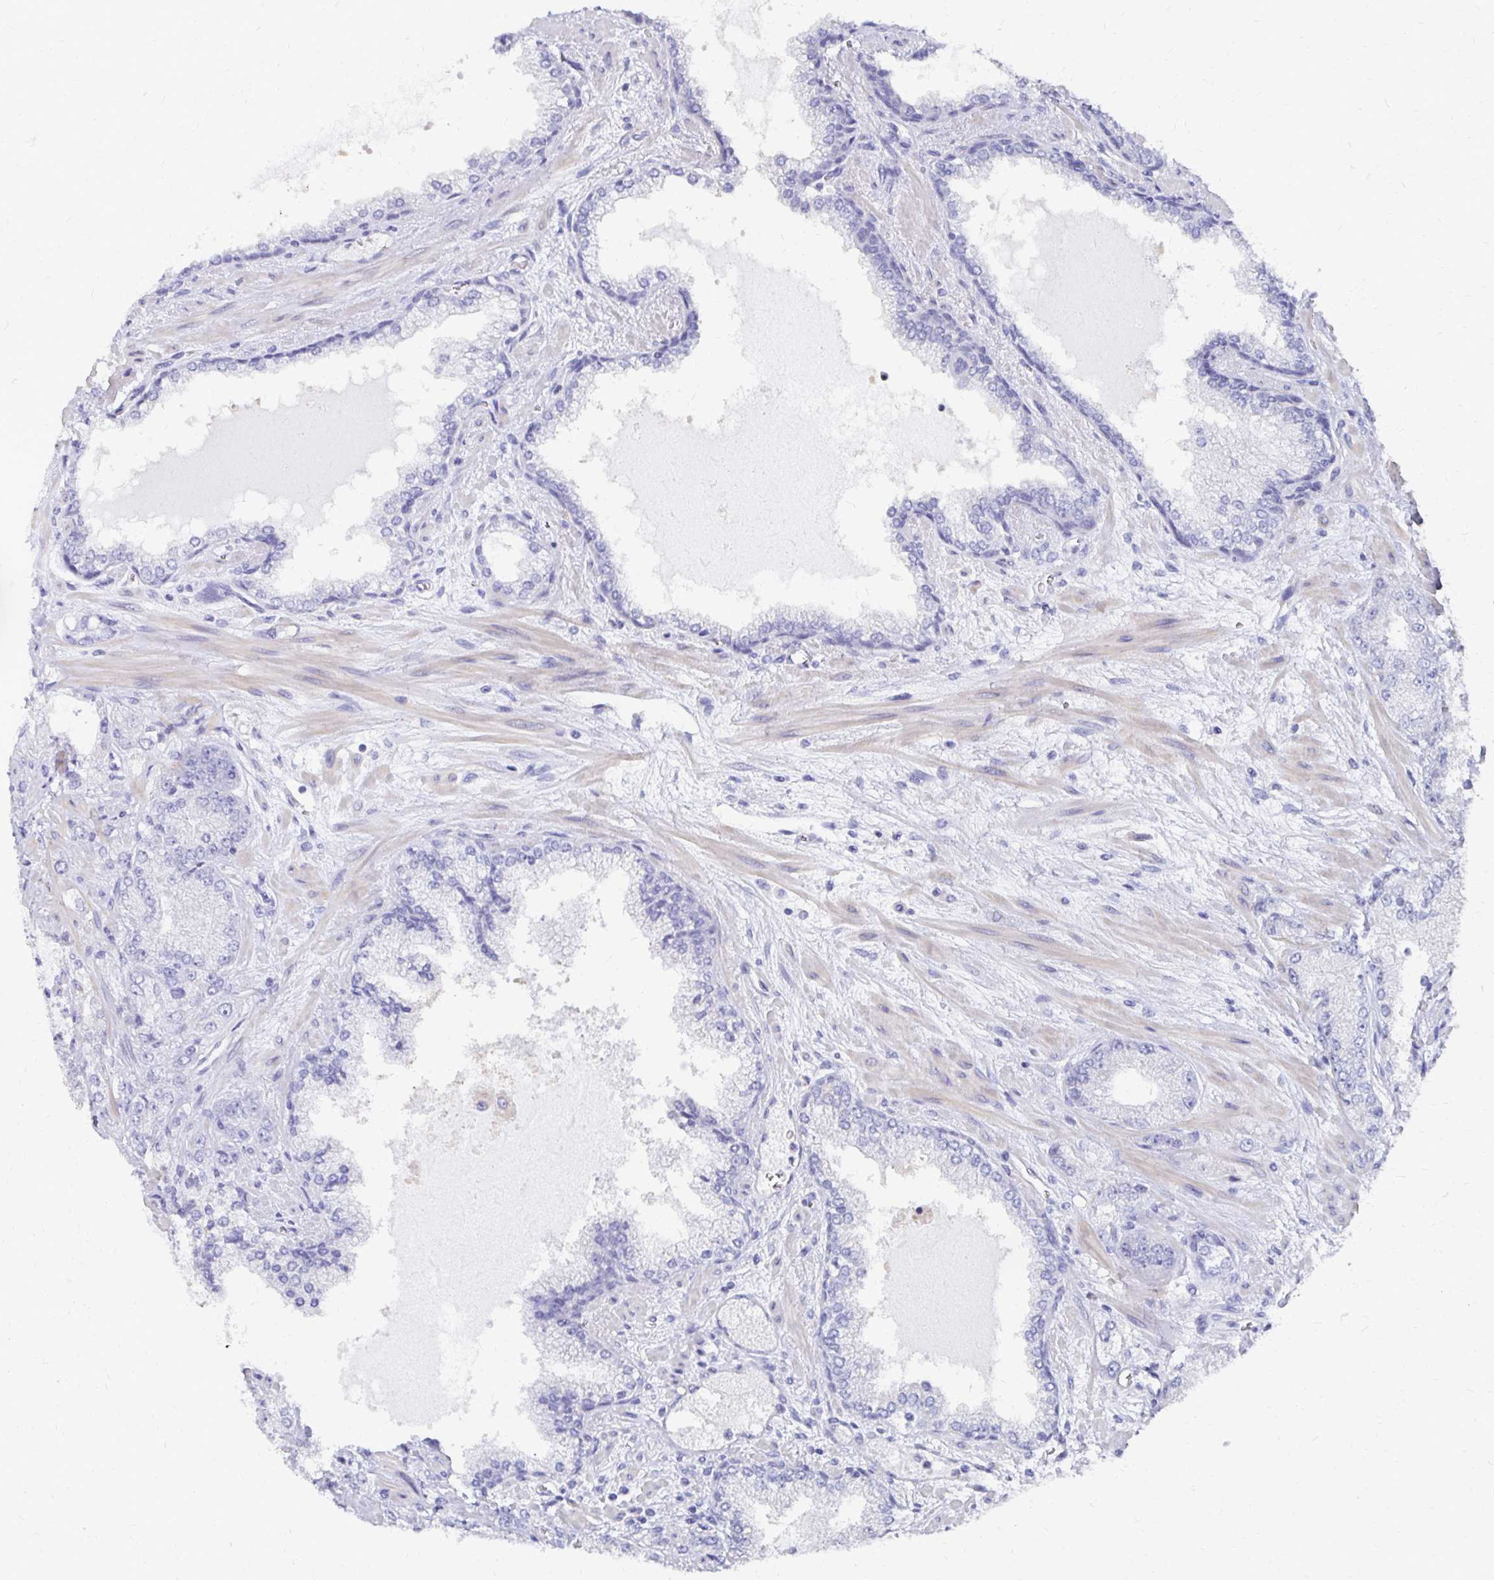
{"staining": {"intensity": "negative", "quantity": "none", "location": "none"}, "tissue": "prostate cancer", "cell_type": "Tumor cells", "image_type": "cancer", "snomed": [{"axis": "morphology", "description": "Normal tissue, NOS"}, {"axis": "morphology", "description": "Adenocarcinoma, High grade"}, {"axis": "topography", "description": "Prostate"}, {"axis": "topography", "description": "Peripheral nerve tissue"}], "caption": "Photomicrograph shows no protein expression in tumor cells of prostate adenocarcinoma (high-grade) tissue. (DAB (3,3'-diaminobenzidine) IHC visualized using brightfield microscopy, high magnification).", "gene": "SYCP3", "patient": {"sex": "male", "age": 68}}